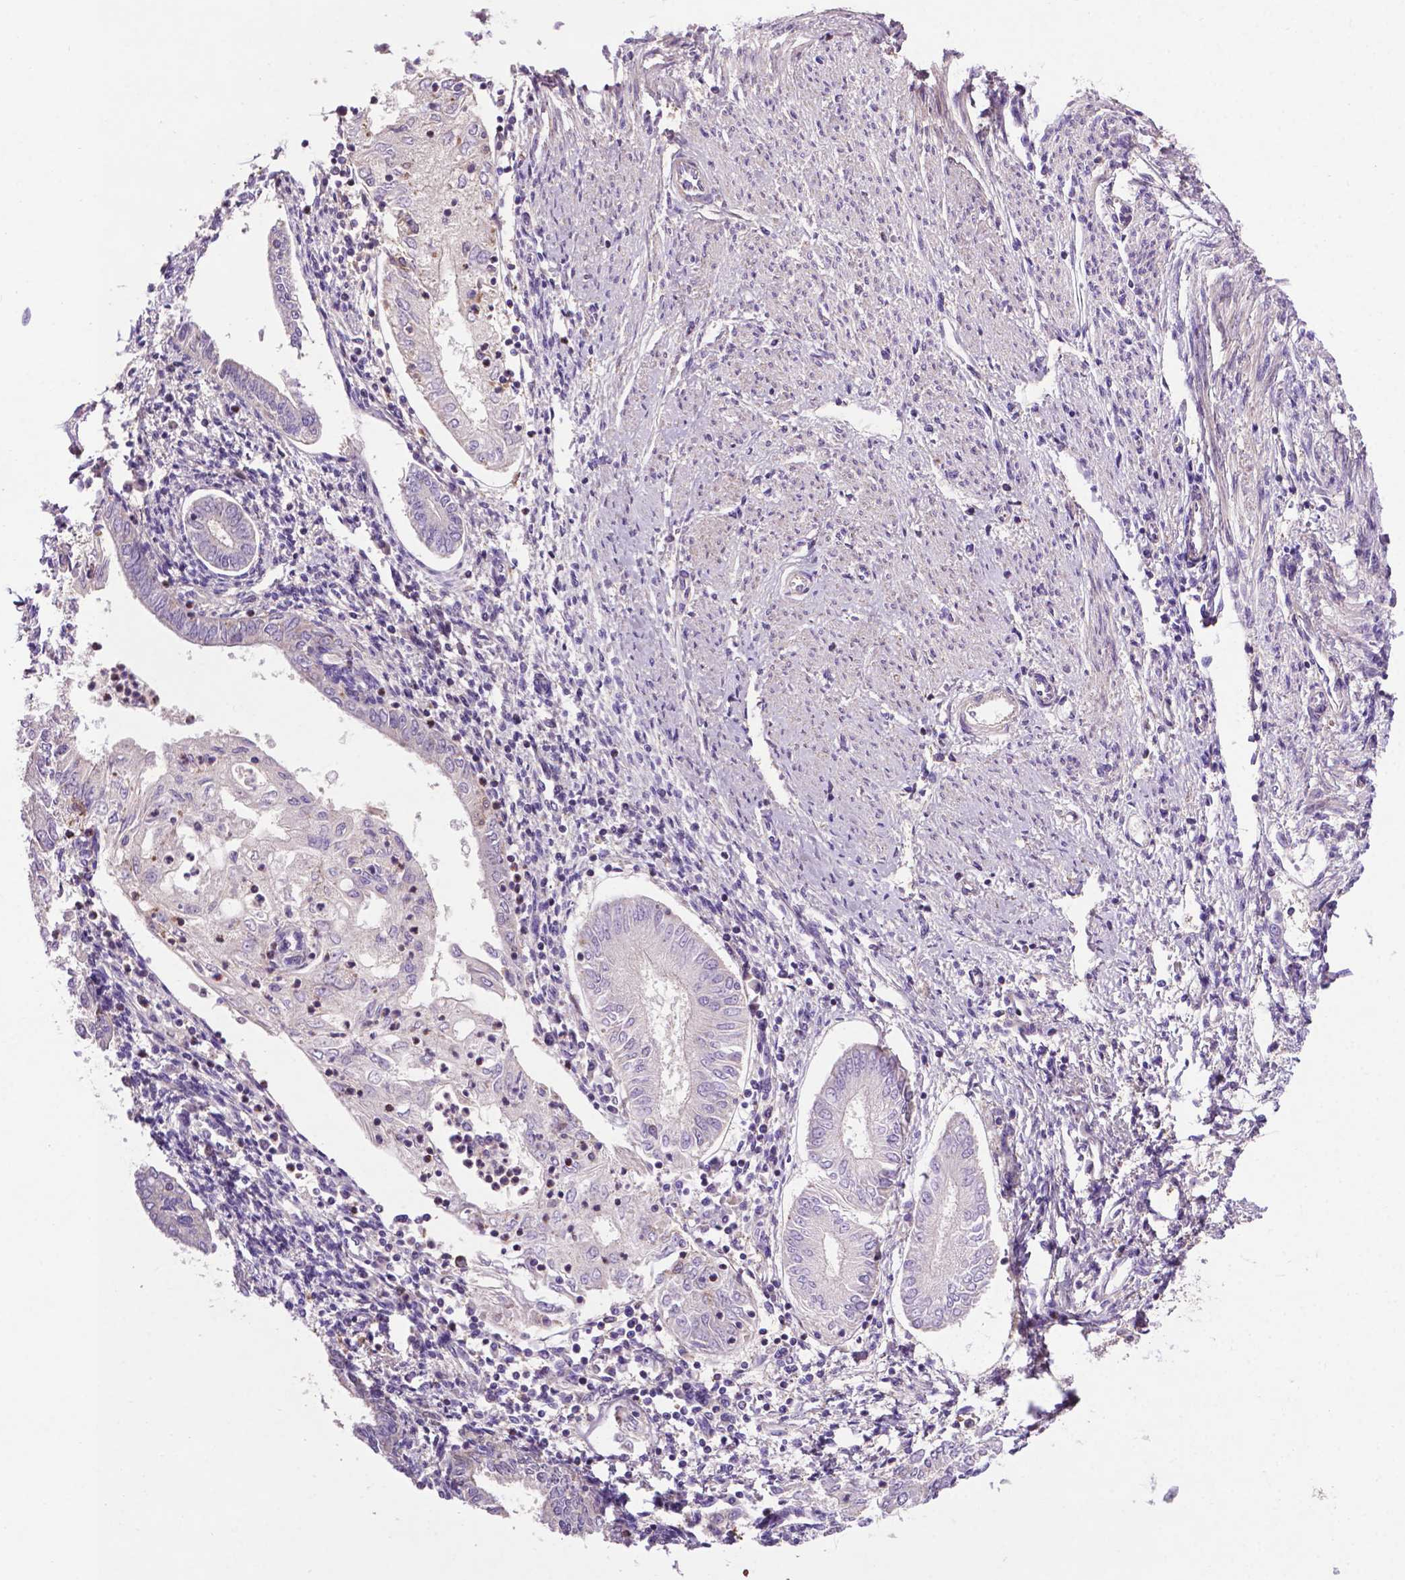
{"staining": {"intensity": "negative", "quantity": "none", "location": "none"}, "tissue": "endometrial cancer", "cell_type": "Tumor cells", "image_type": "cancer", "snomed": [{"axis": "morphology", "description": "Adenocarcinoma, NOS"}, {"axis": "topography", "description": "Endometrium"}], "caption": "Histopathology image shows no protein staining in tumor cells of adenocarcinoma (endometrial) tissue.", "gene": "SPNS2", "patient": {"sex": "female", "age": 68}}